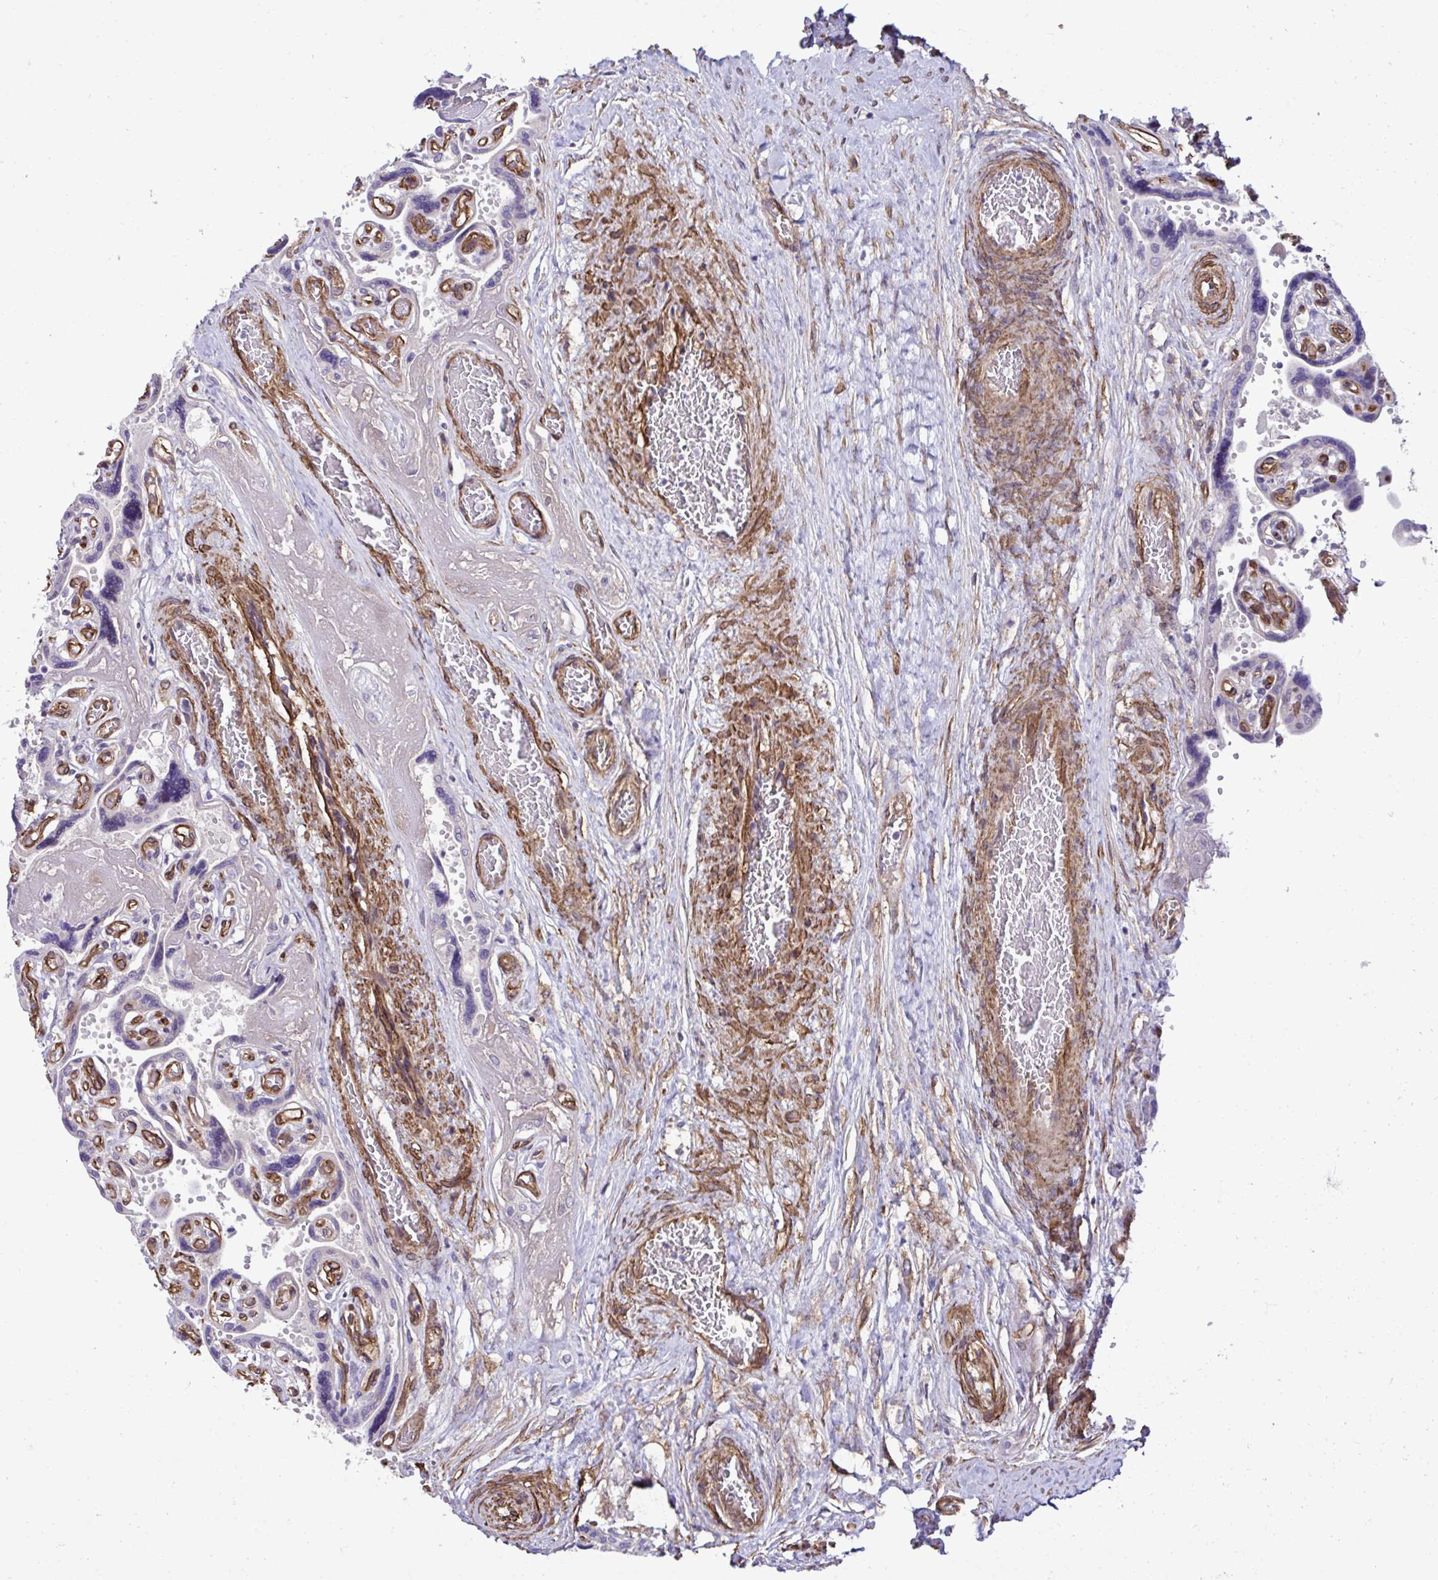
{"staining": {"intensity": "moderate", "quantity": ">75%", "location": "cytoplasmic/membranous"}, "tissue": "placenta", "cell_type": "Decidual cells", "image_type": "normal", "snomed": [{"axis": "morphology", "description": "Normal tissue, NOS"}, {"axis": "topography", "description": "Placenta"}], "caption": "Benign placenta reveals moderate cytoplasmic/membranous positivity in approximately >75% of decidual cells, visualized by immunohistochemistry.", "gene": "TRIM52", "patient": {"sex": "female", "age": 32}}